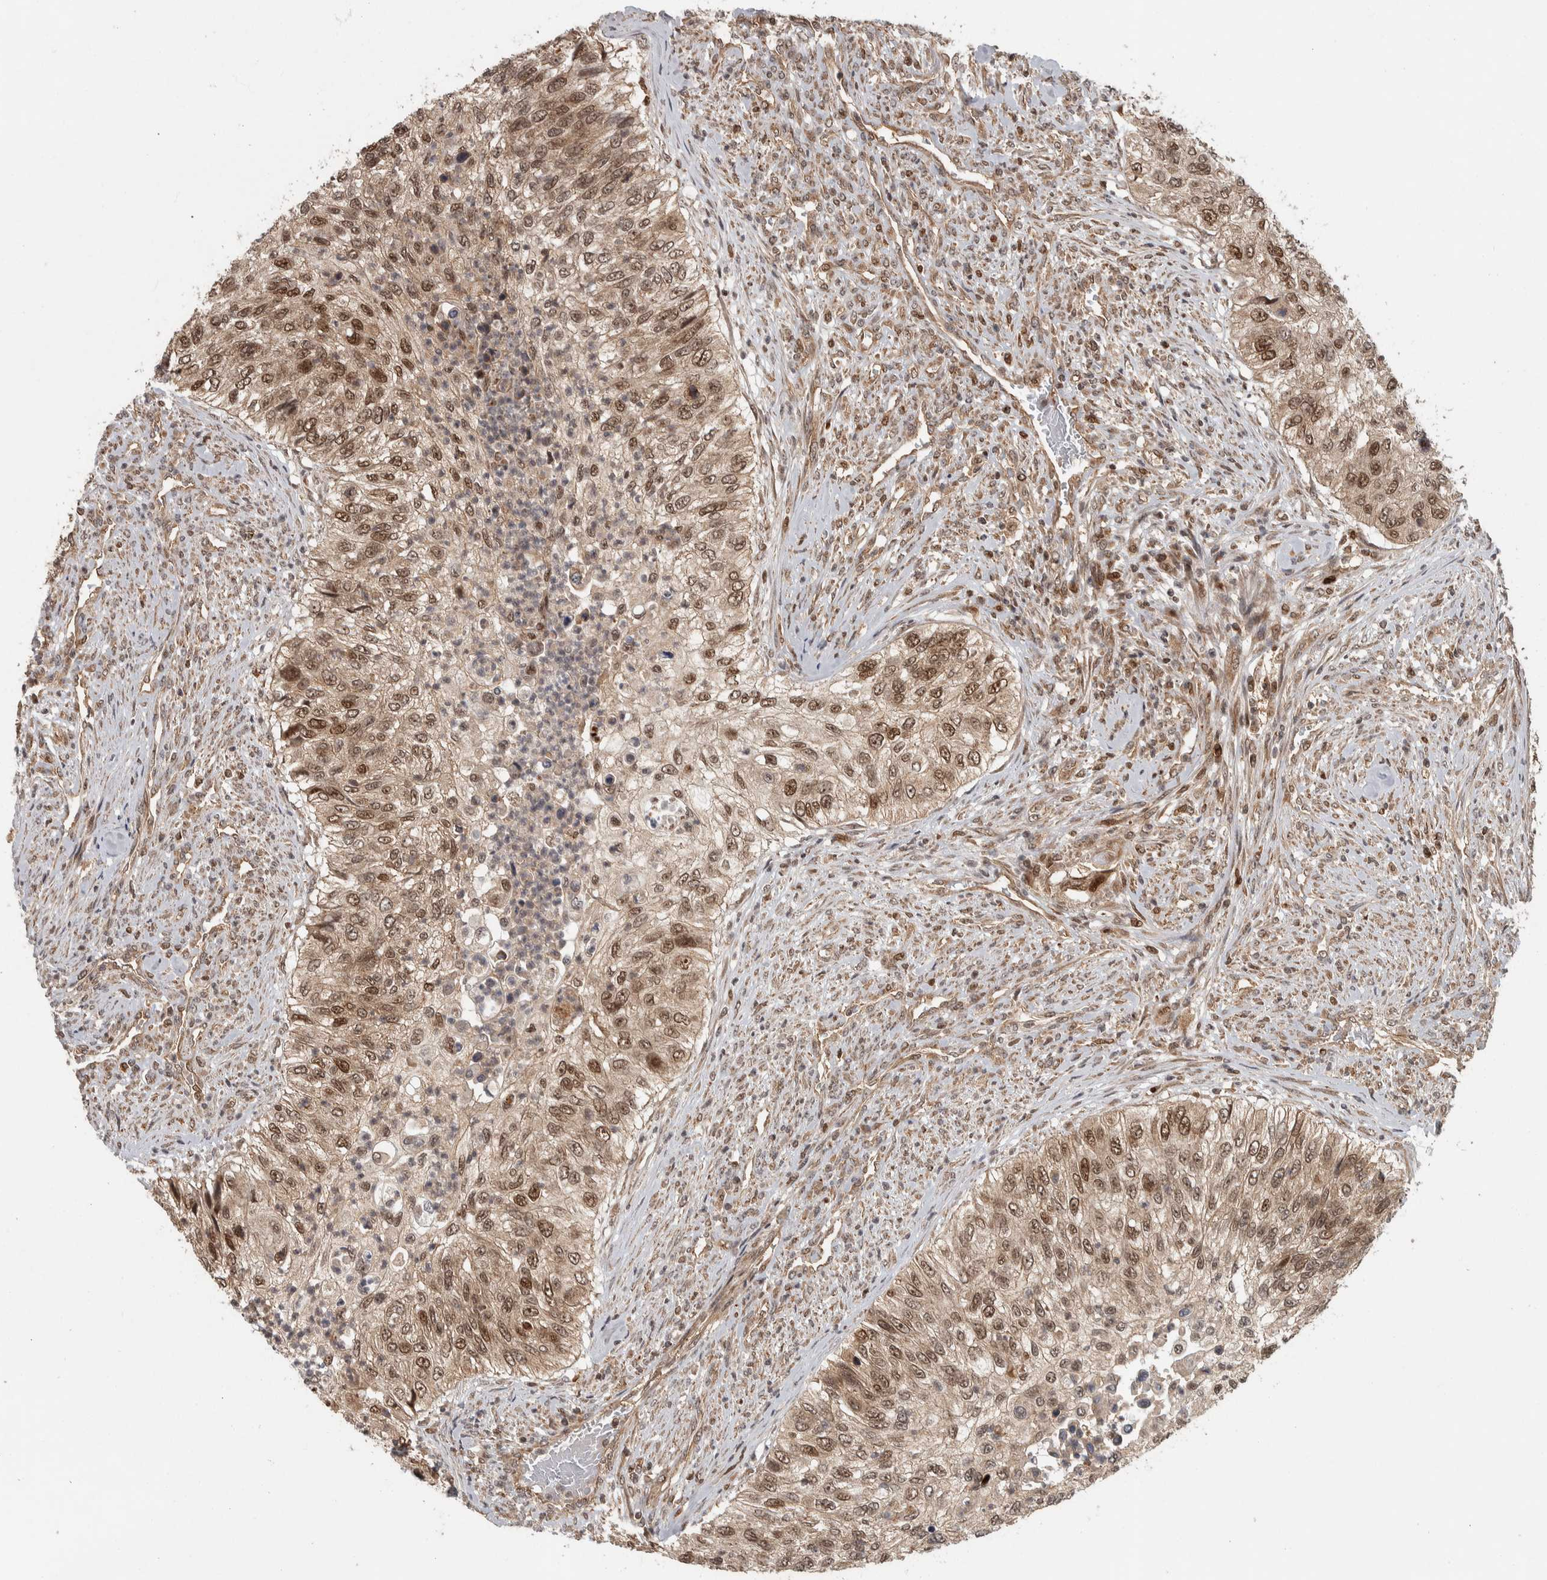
{"staining": {"intensity": "moderate", "quantity": ">75%", "location": "nuclear"}, "tissue": "urothelial cancer", "cell_type": "Tumor cells", "image_type": "cancer", "snomed": [{"axis": "morphology", "description": "Urothelial carcinoma, High grade"}, {"axis": "topography", "description": "Urinary bladder"}], "caption": "IHC of human urothelial cancer demonstrates medium levels of moderate nuclear staining in about >75% of tumor cells.", "gene": "RPS6KA4", "patient": {"sex": "female", "age": 60}}